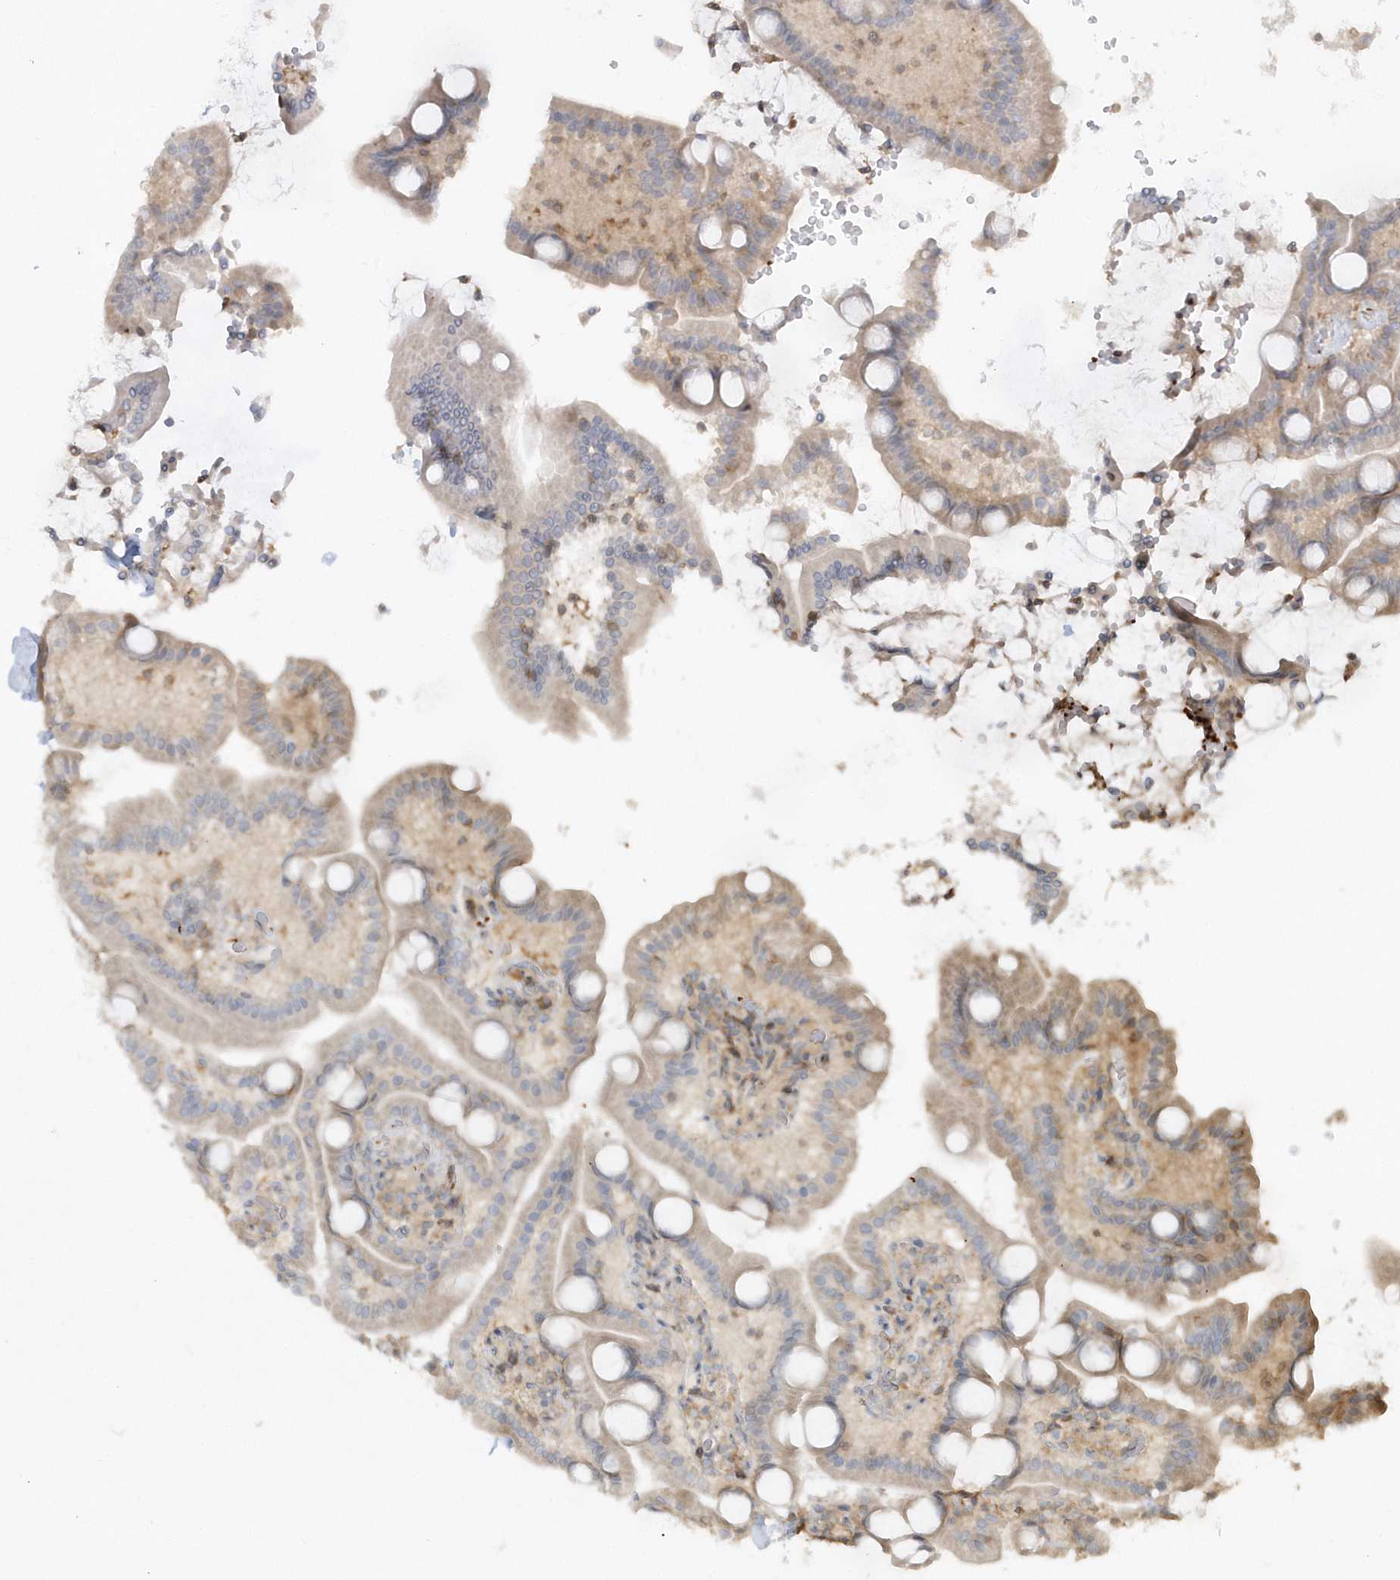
{"staining": {"intensity": "weak", "quantity": "25%-75%", "location": "cytoplasmic/membranous"}, "tissue": "duodenum", "cell_type": "Glandular cells", "image_type": "normal", "snomed": [{"axis": "morphology", "description": "Normal tissue, NOS"}, {"axis": "topography", "description": "Duodenum"}], "caption": "The photomicrograph demonstrates a brown stain indicating the presence of a protein in the cytoplasmic/membranous of glandular cells in duodenum. (brown staining indicates protein expression, while blue staining denotes nuclei).", "gene": "BSN", "patient": {"sex": "male", "age": 55}}